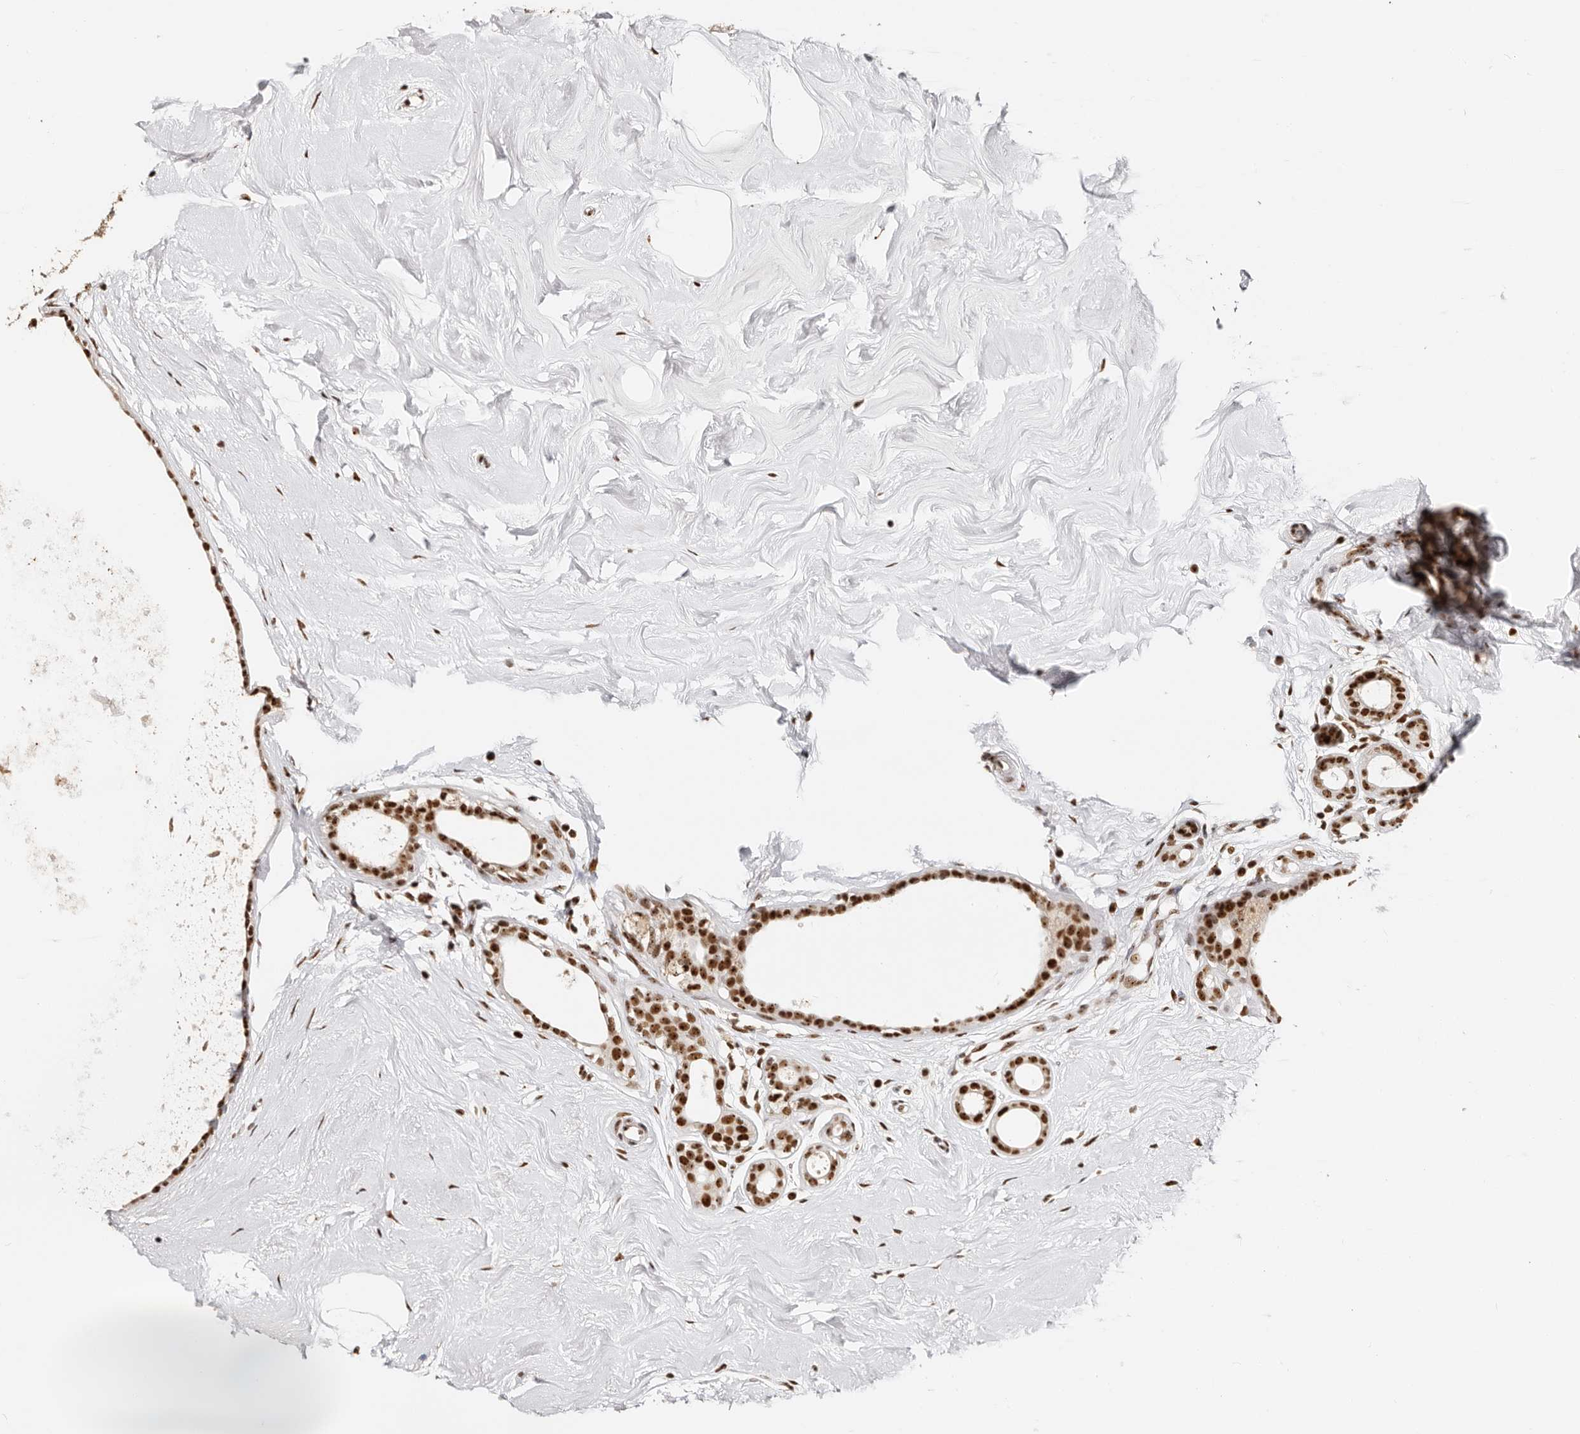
{"staining": {"intensity": "strong", "quantity": ">75%", "location": "nuclear"}, "tissue": "breast cancer", "cell_type": "Tumor cells", "image_type": "cancer", "snomed": [{"axis": "morphology", "description": "Lobular carcinoma"}, {"axis": "topography", "description": "Breast"}], "caption": "An immunohistochemistry photomicrograph of tumor tissue is shown. Protein staining in brown labels strong nuclear positivity in breast cancer within tumor cells. (DAB (3,3'-diaminobenzidine) = brown stain, brightfield microscopy at high magnification).", "gene": "IQGAP3", "patient": {"sex": "female", "age": 47}}